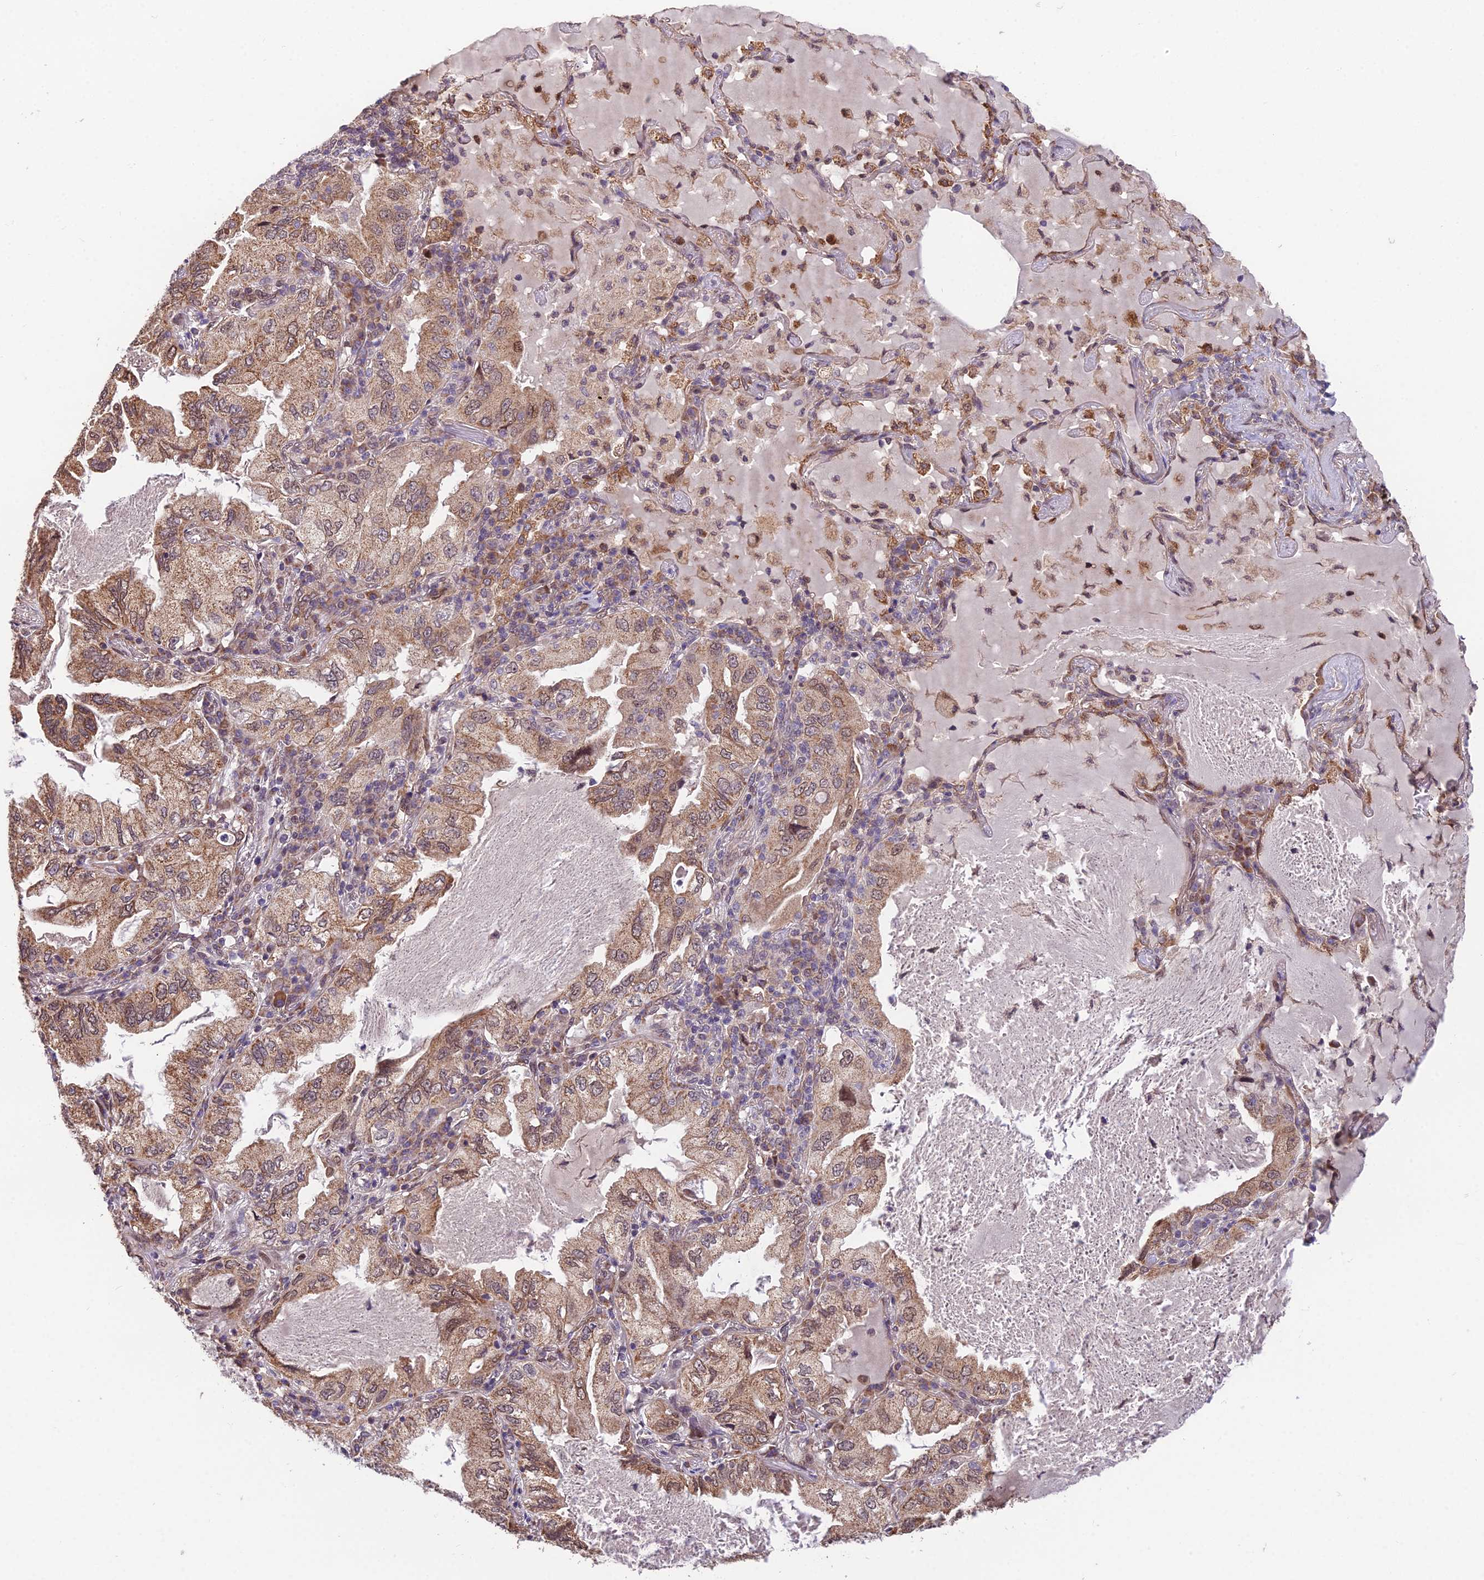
{"staining": {"intensity": "moderate", "quantity": ">75%", "location": "cytoplasmic/membranous,nuclear"}, "tissue": "lung cancer", "cell_type": "Tumor cells", "image_type": "cancer", "snomed": [{"axis": "morphology", "description": "Adenocarcinoma, NOS"}, {"axis": "topography", "description": "Lung"}], "caption": "DAB (3,3'-diaminobenzidine) immunohistochemical staining of lung cancer (adenocarcinoma) exhibits moderate cytoplasmic/membranous and nuclear protein expression in about >75% of tumor cells.", "gene": "CYP2R1", "patient": {"sex": "female", "age": 69}}